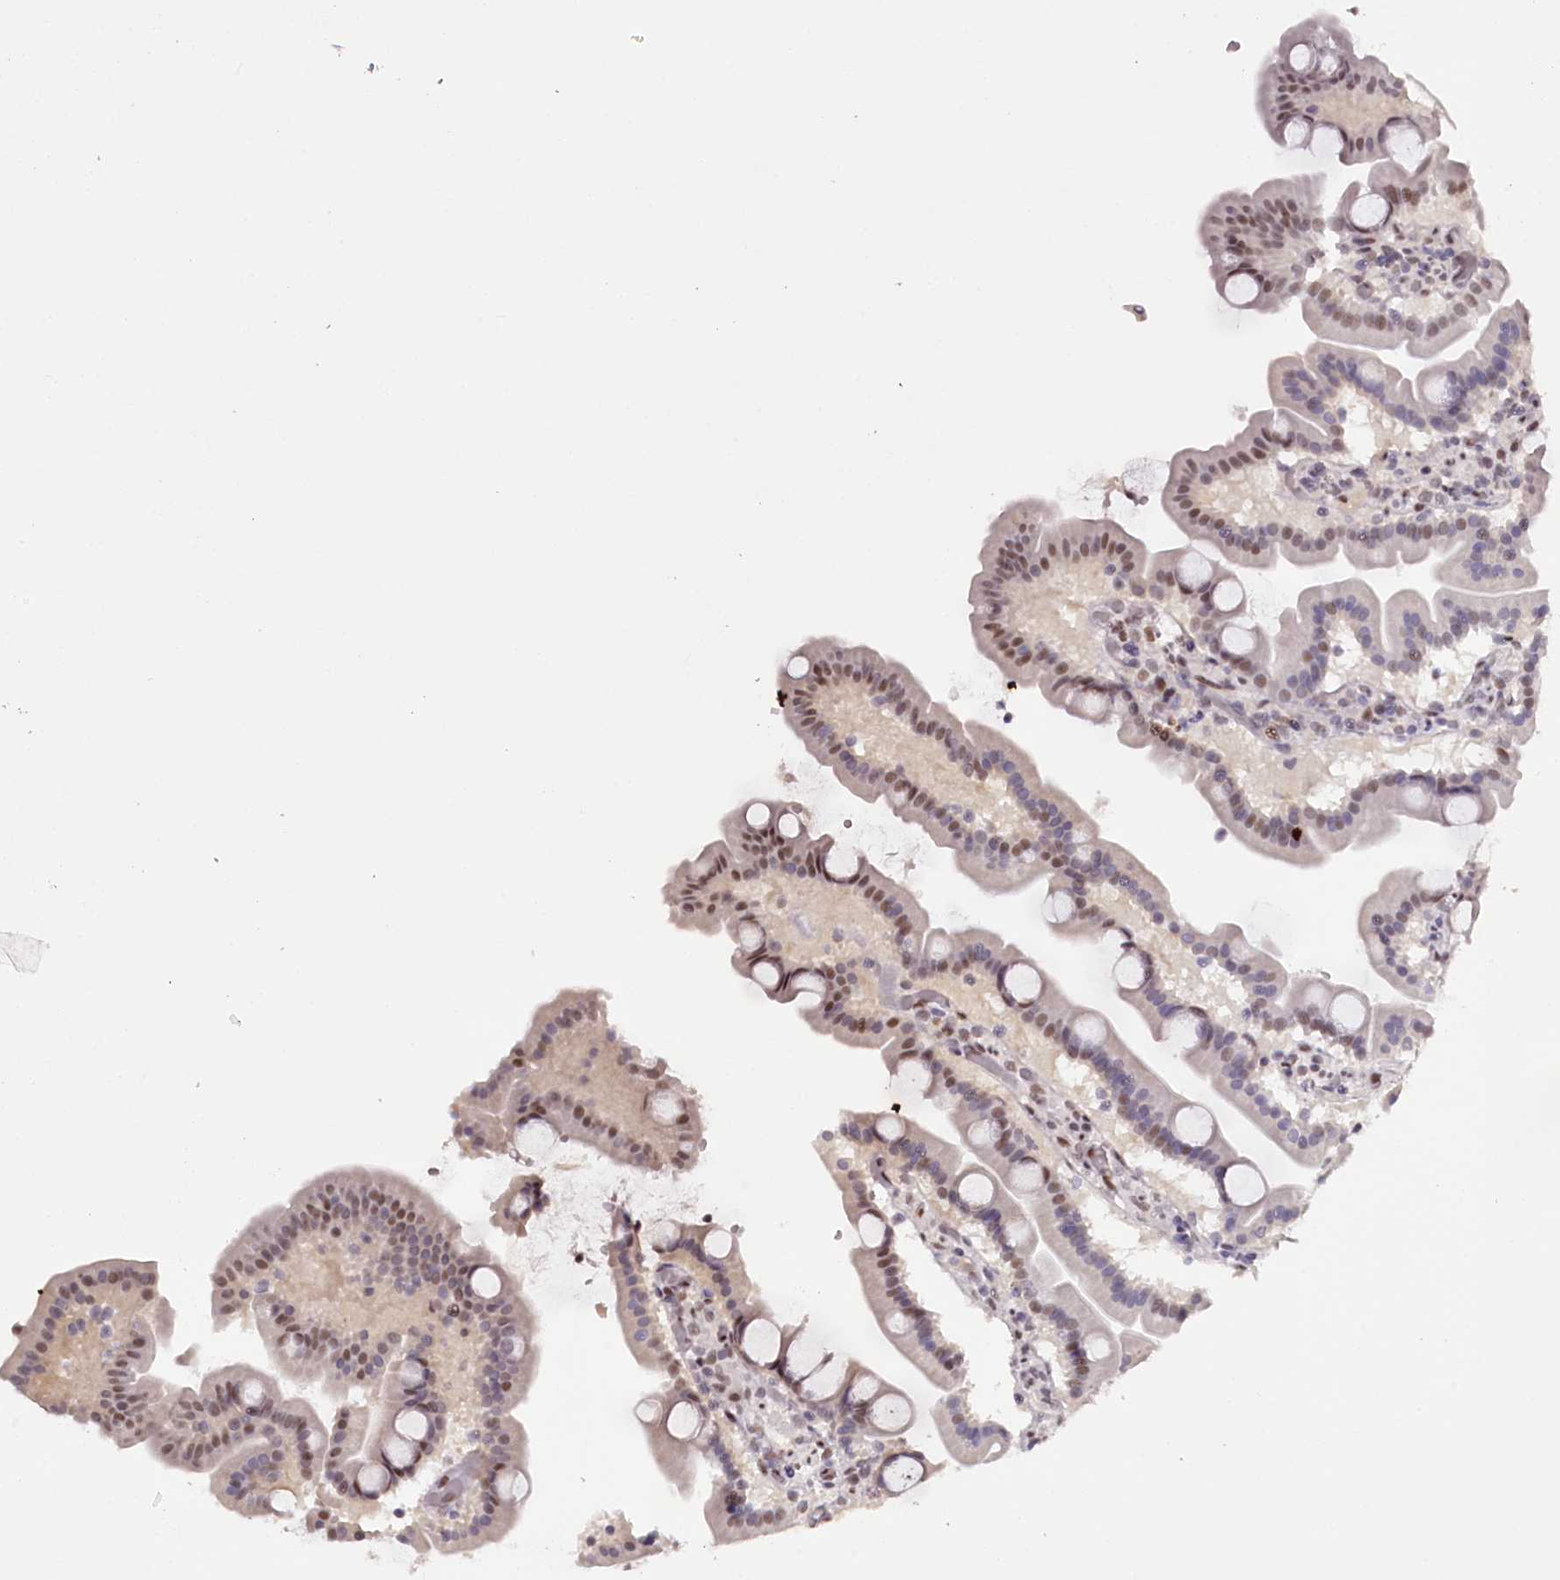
{"staining": {"intensity": "moderate", "quantity": ">75%", "location": "nuclear"}, "tissue": "duodenum", "cell_type": "Glandular cells", "image_type": "normal", "snomed": [{"axis": "morphology", "description": "Normal tissue, NOS"}, {"axis": "topography", "description": "Duodenum"}], "caption": "Protein expression analysis of normal human duodenum reveals moderate nuclear positivity in about >75% of glandular cells. (brown staining indicates protein expression, while blue staining denotes nuclei).", "gene": "TTC33", "patient": {"sex": "male", "age": 55}}